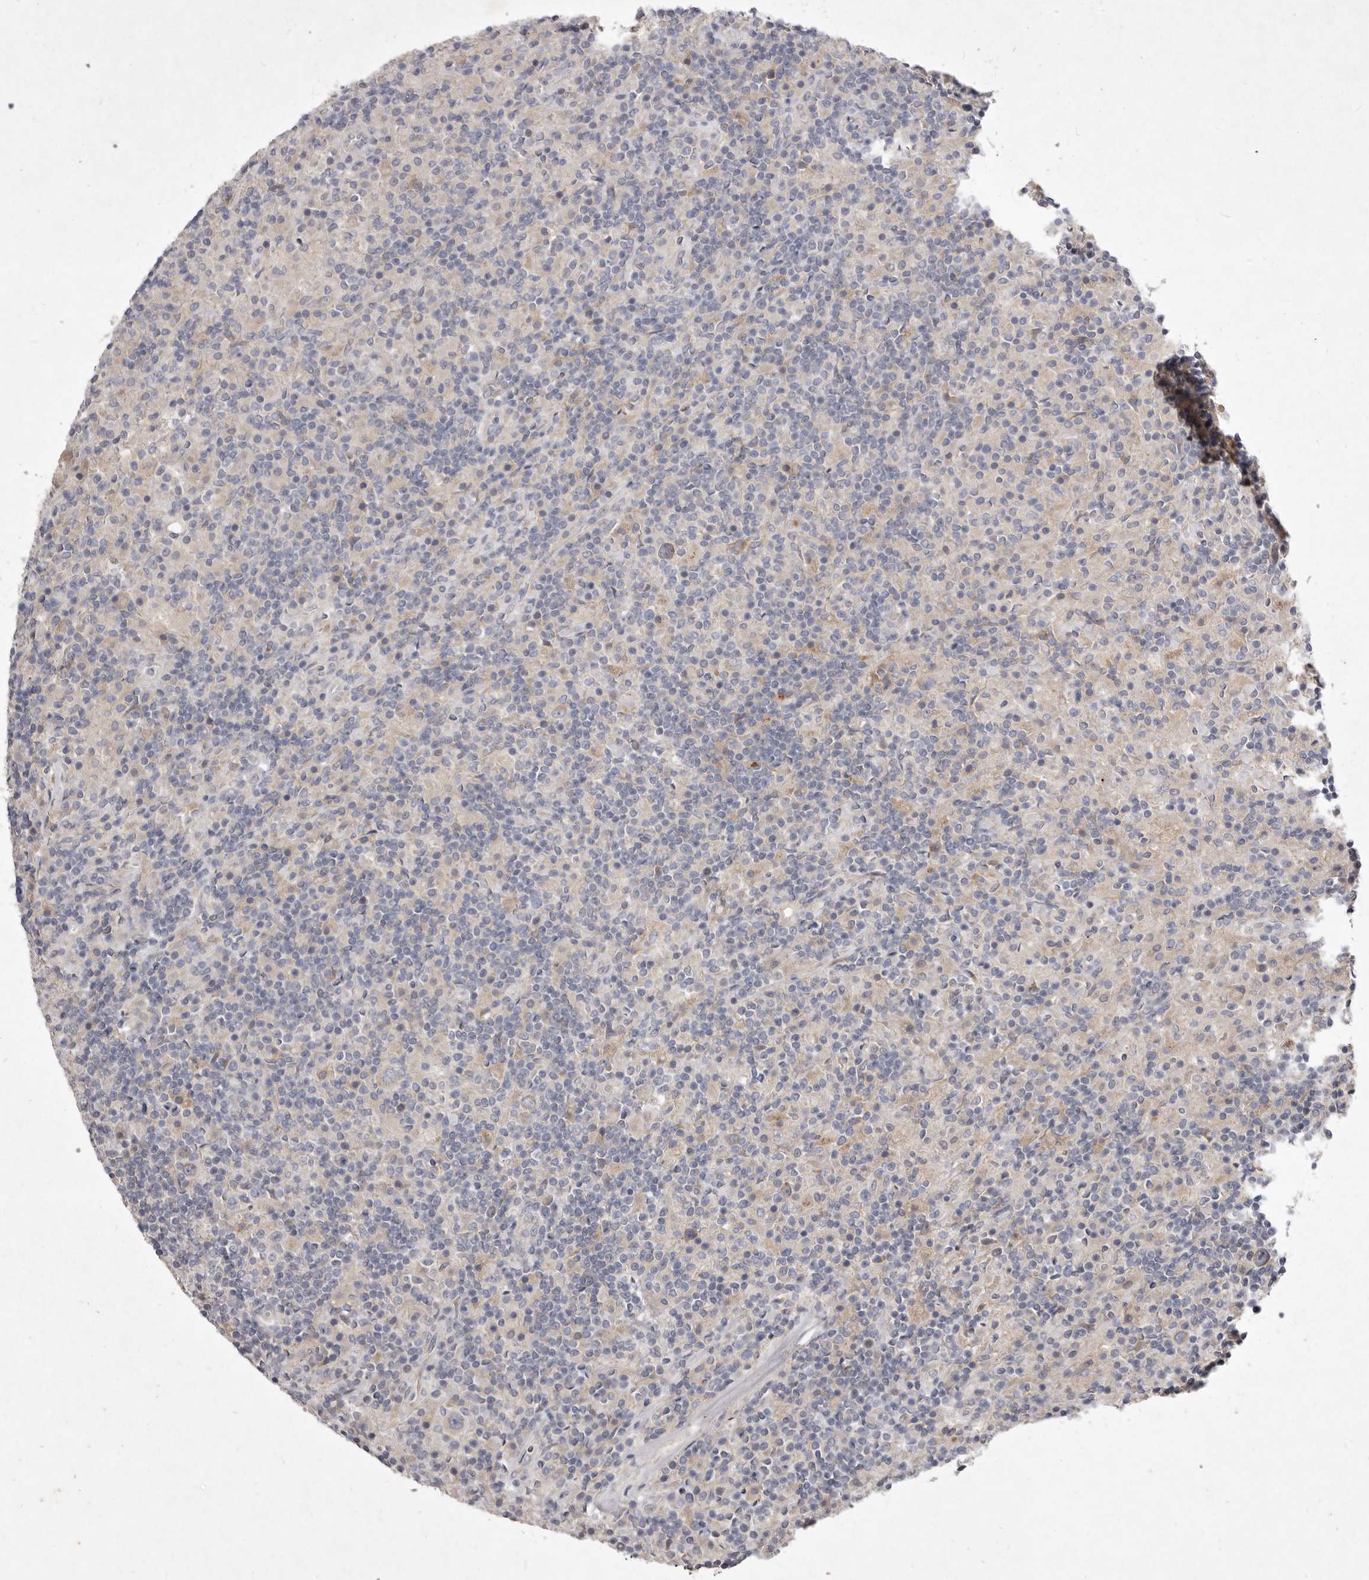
{"staining": {"intensity": "weak", "quantity": "<25%", "location": "cytoplasmic/membranous"}, "tissue": "lymphoma", "cell_type": "Tumor cells", "image_type": "cancer", "snomed": [{"axis": "morphology", "description": "Hodgkin's disease, NOS"}, {"axis": "topography", "description": "Lymph node"}], "caption": "Human Hodgkin's disease stained for a protein using immunohistochemistry (IHC) displays no expression in tumor cells.", "gene": "P2RX6", "patient": {"sex": "male", "age": 70}}